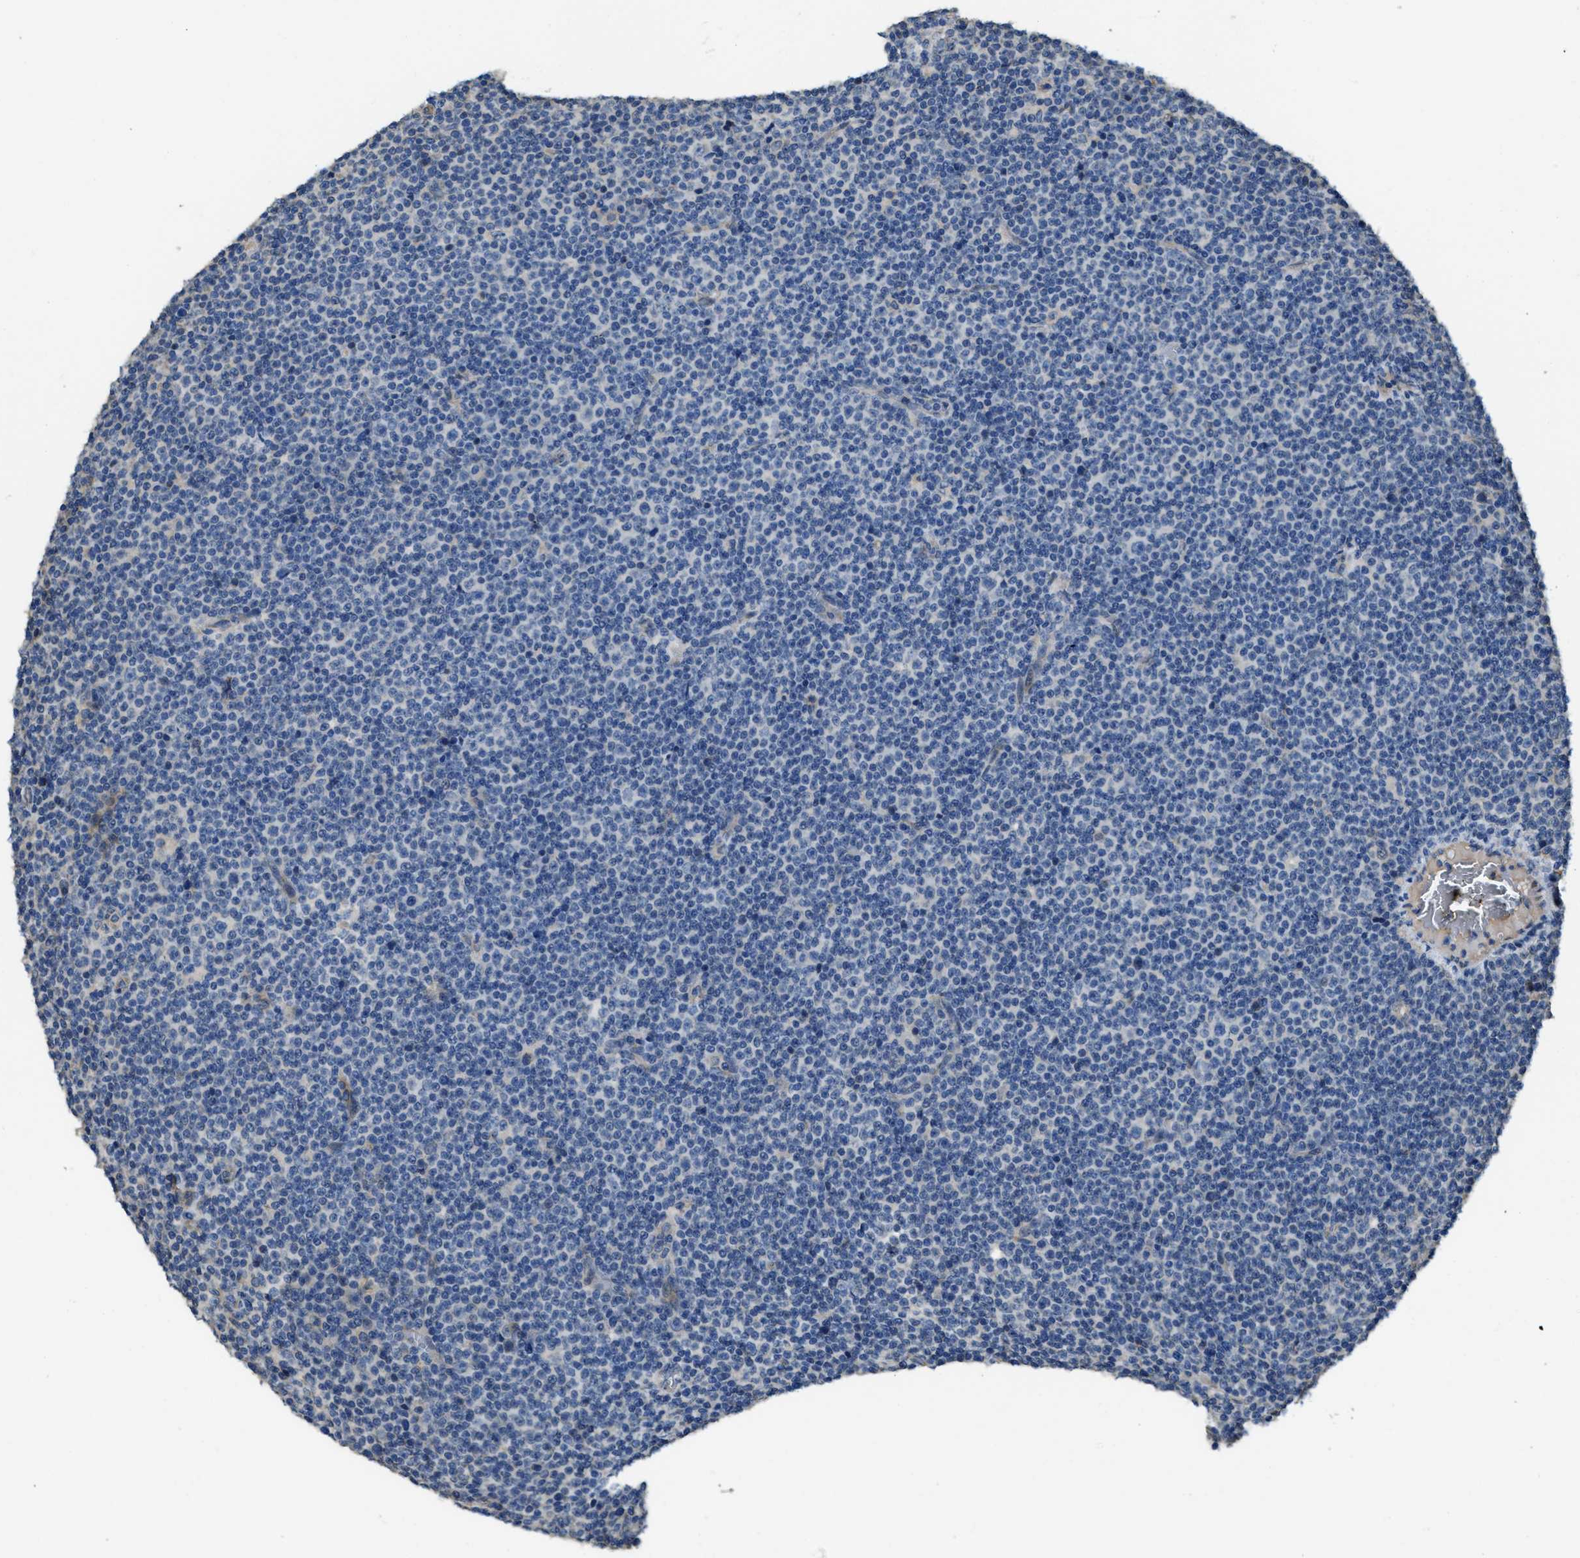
{"staining": {"intensity": "negative", "quantity": "none", "location": "none"}, "tissue": "lymphoma", "cell_type": "Tumor cells", "image_type": "cancer", "snomed": [{"axis": "morphology", "description": "Malignant lymphoma, non-Hodgkin's type, Low grade"}, {"axis": "topography", "description": "Lymph node"}], "caption": "Low-grade malignant lymphoma, non-Hodgkin's type was stained to show a protein in brown. There is no significant staining in tumor cells. (DAB IHC, high magnification).", "gene": "RIPK2", "patient": {"sex": "female", "age": 67}}